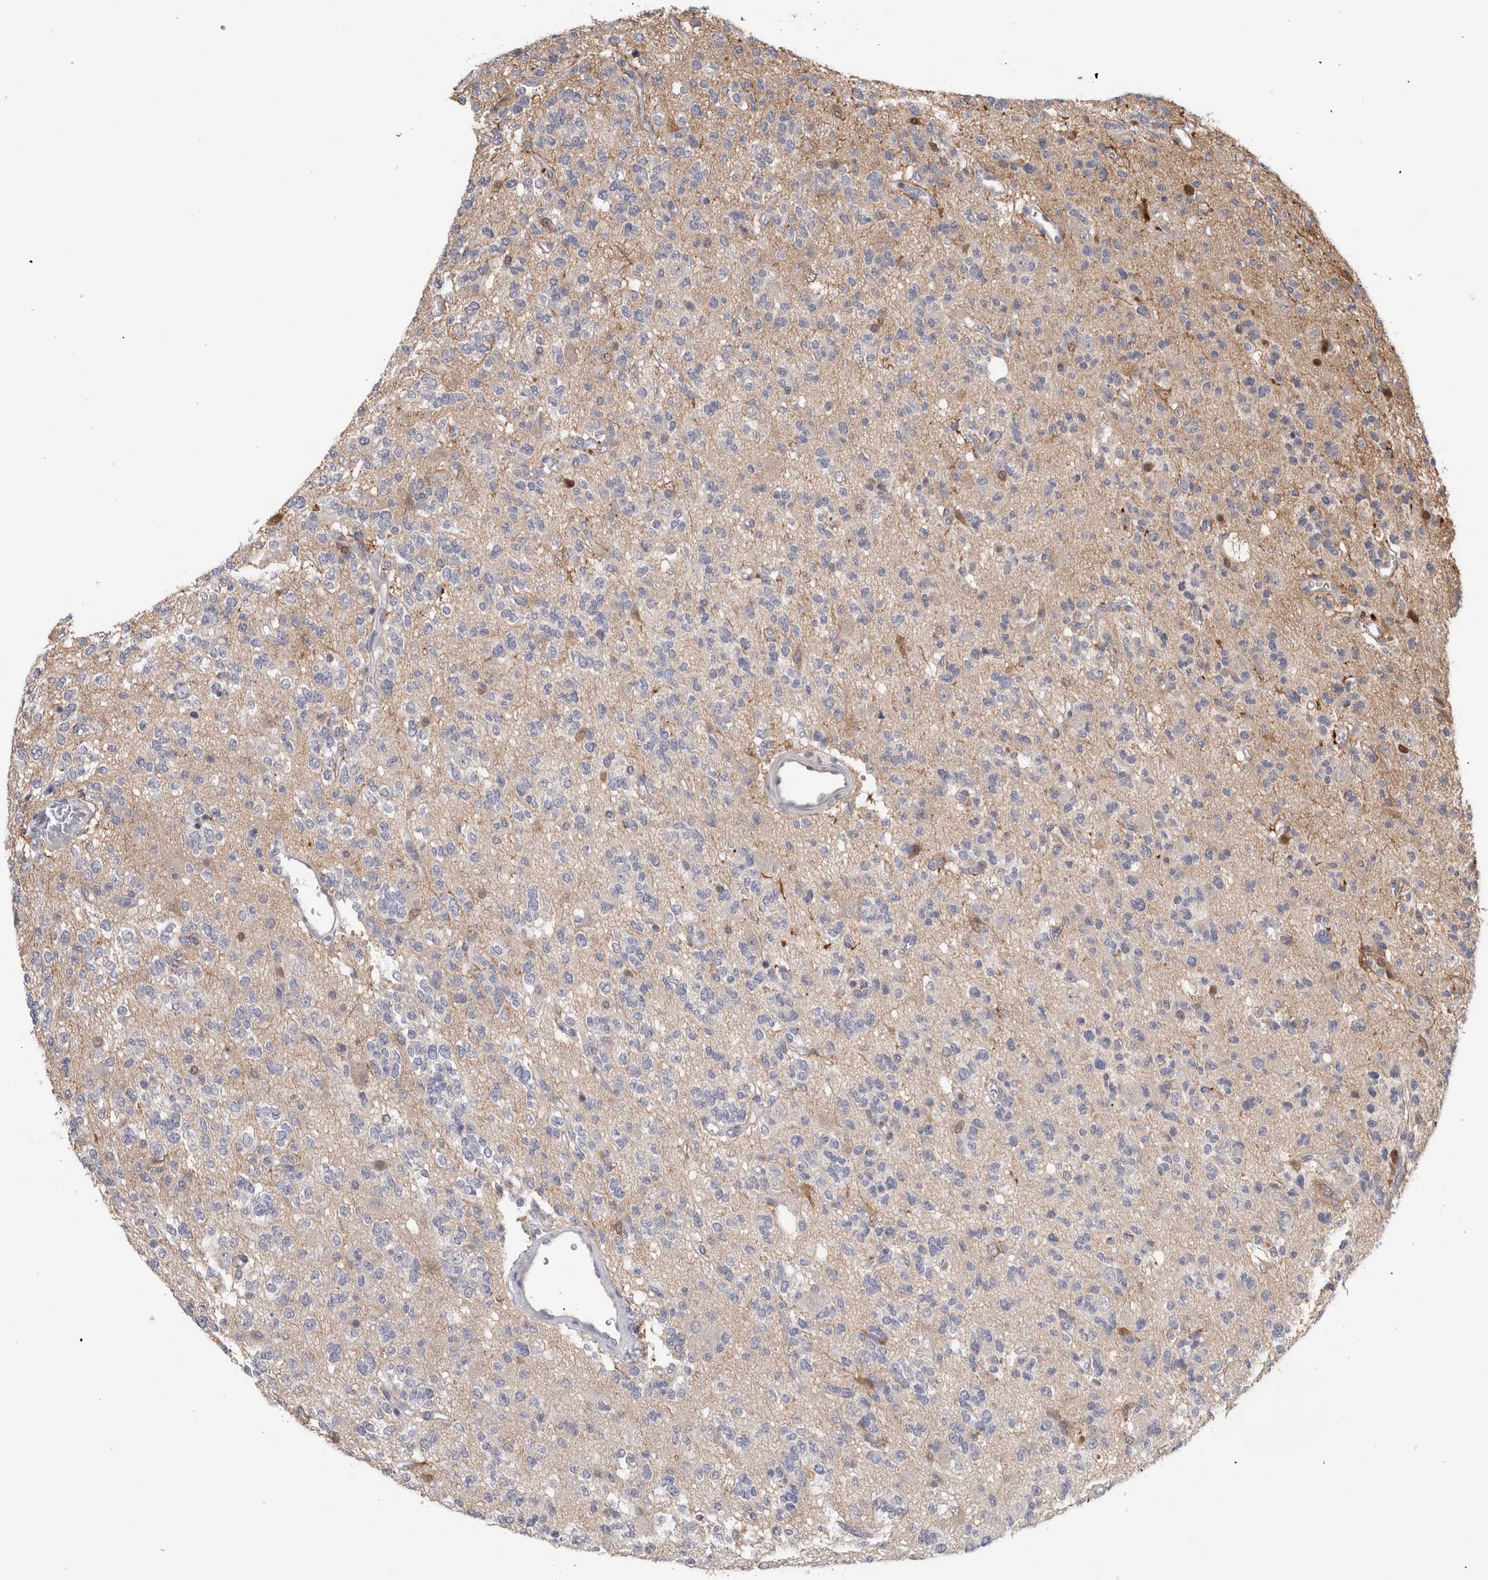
{"staining": {"intensity": "negative", "quantity": "none", "location": "none"}, "tissue": "glioma", "cell_type": "Tumor cells", "image_type": "cancer", "snomed": [{"axis": "morphology", "description": "Glioma, malignant, Low grade"}, {"axis": "topography", "description": "Brain"}], "caption": "Malignant low-grade glioma was stained to show a protein in brown. There is no significant positivity in tumor cells.", "gene": "USH1G", "patient": {"sex": "male", "age": 38}}